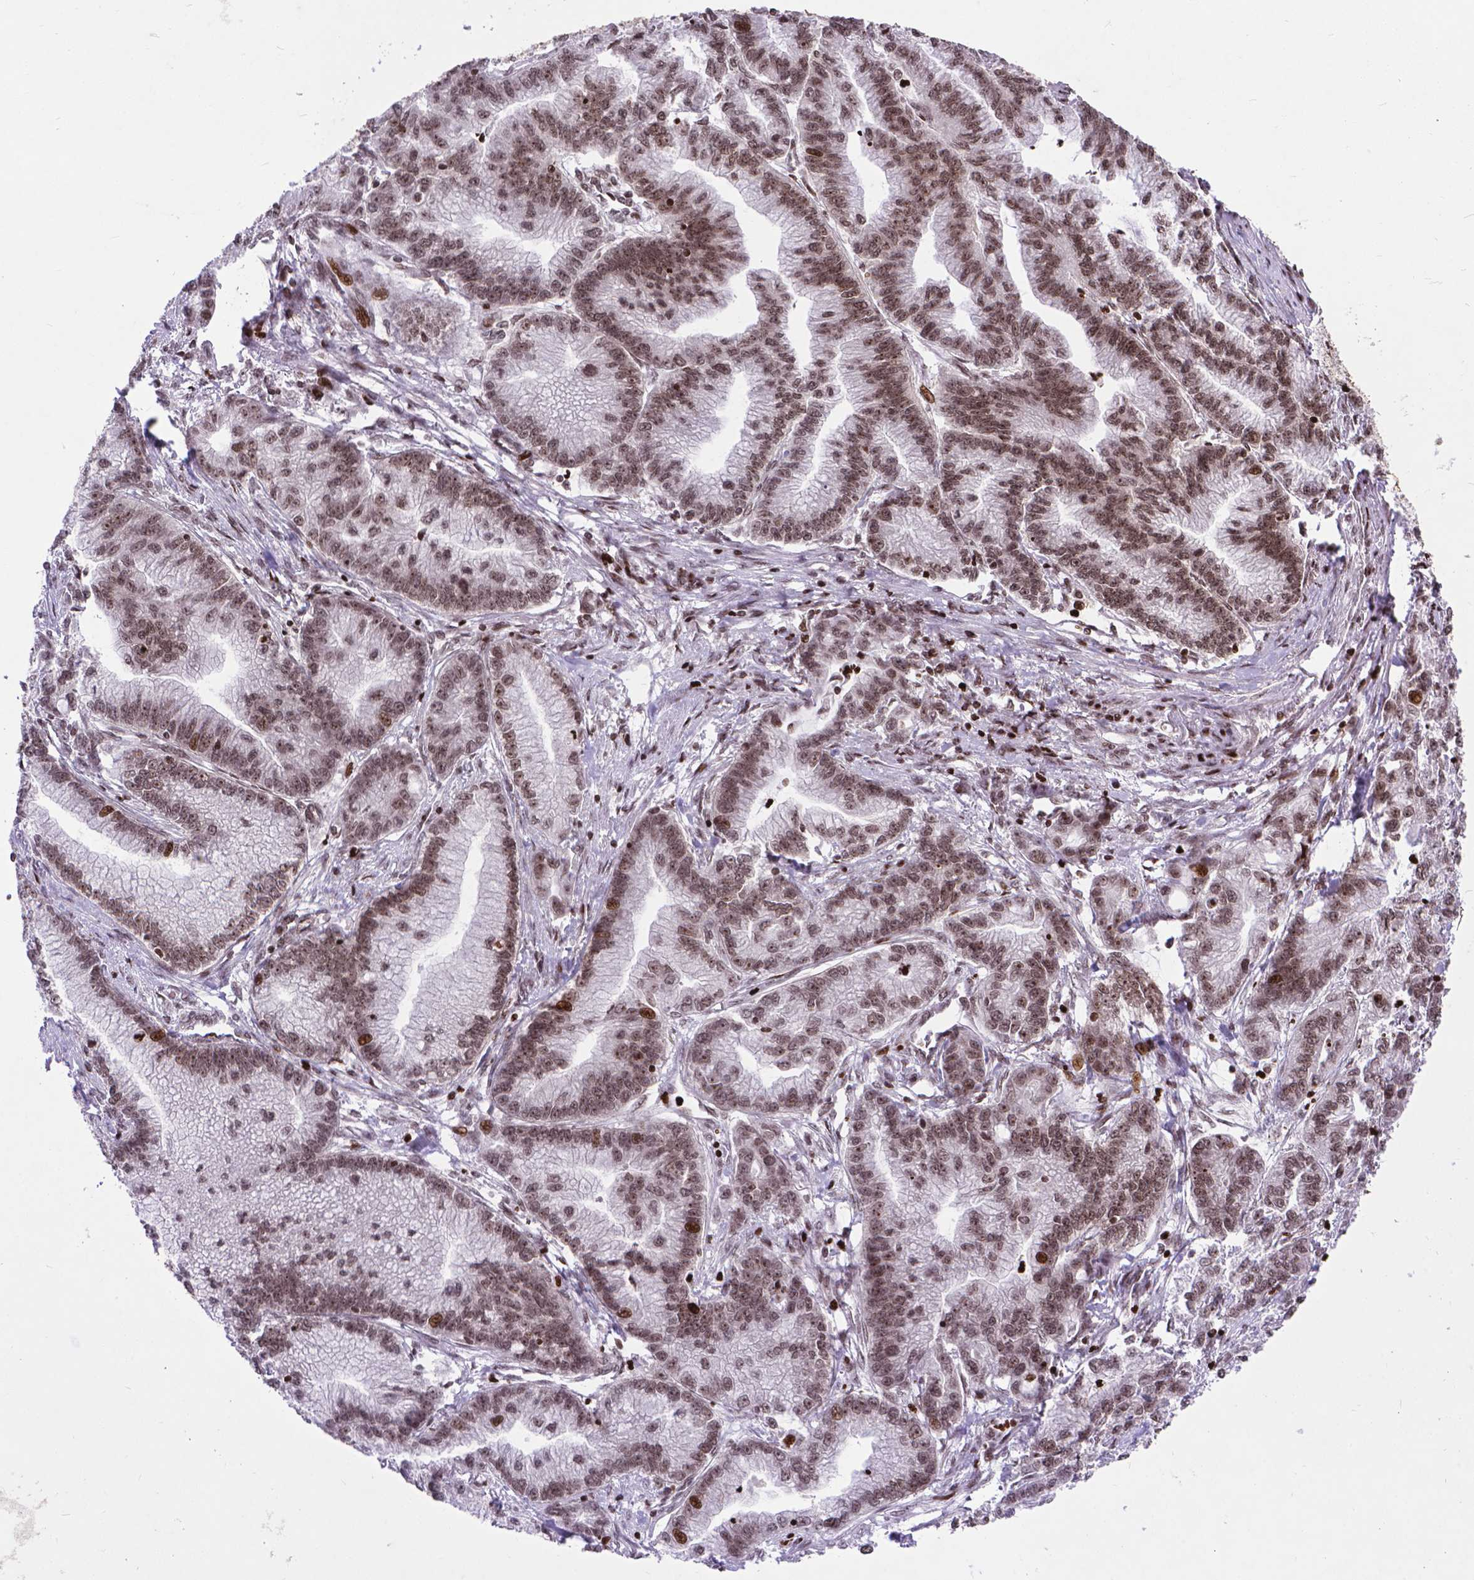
{"staining": {"intensity": "moderate", "quantity": ">75%", "location": "nuclear"}, "tissue": "stomach cancer", "cell_type": "Tumor cells", "image_type": "cancer", "snomed": [{"axis": "morphology", "description": "Adenocarcinoma, NOS"}, {"axis": "topography", "description": "Stomach"}], "caption": "There is medium levels of moderate nuclear positivity in tumor cells of stomach adenocarcinoma, as demonstrated by immunohistochemical staining (brown color).", "gene": "AMER1", "patient": {"sex": "male", "age": 83}}